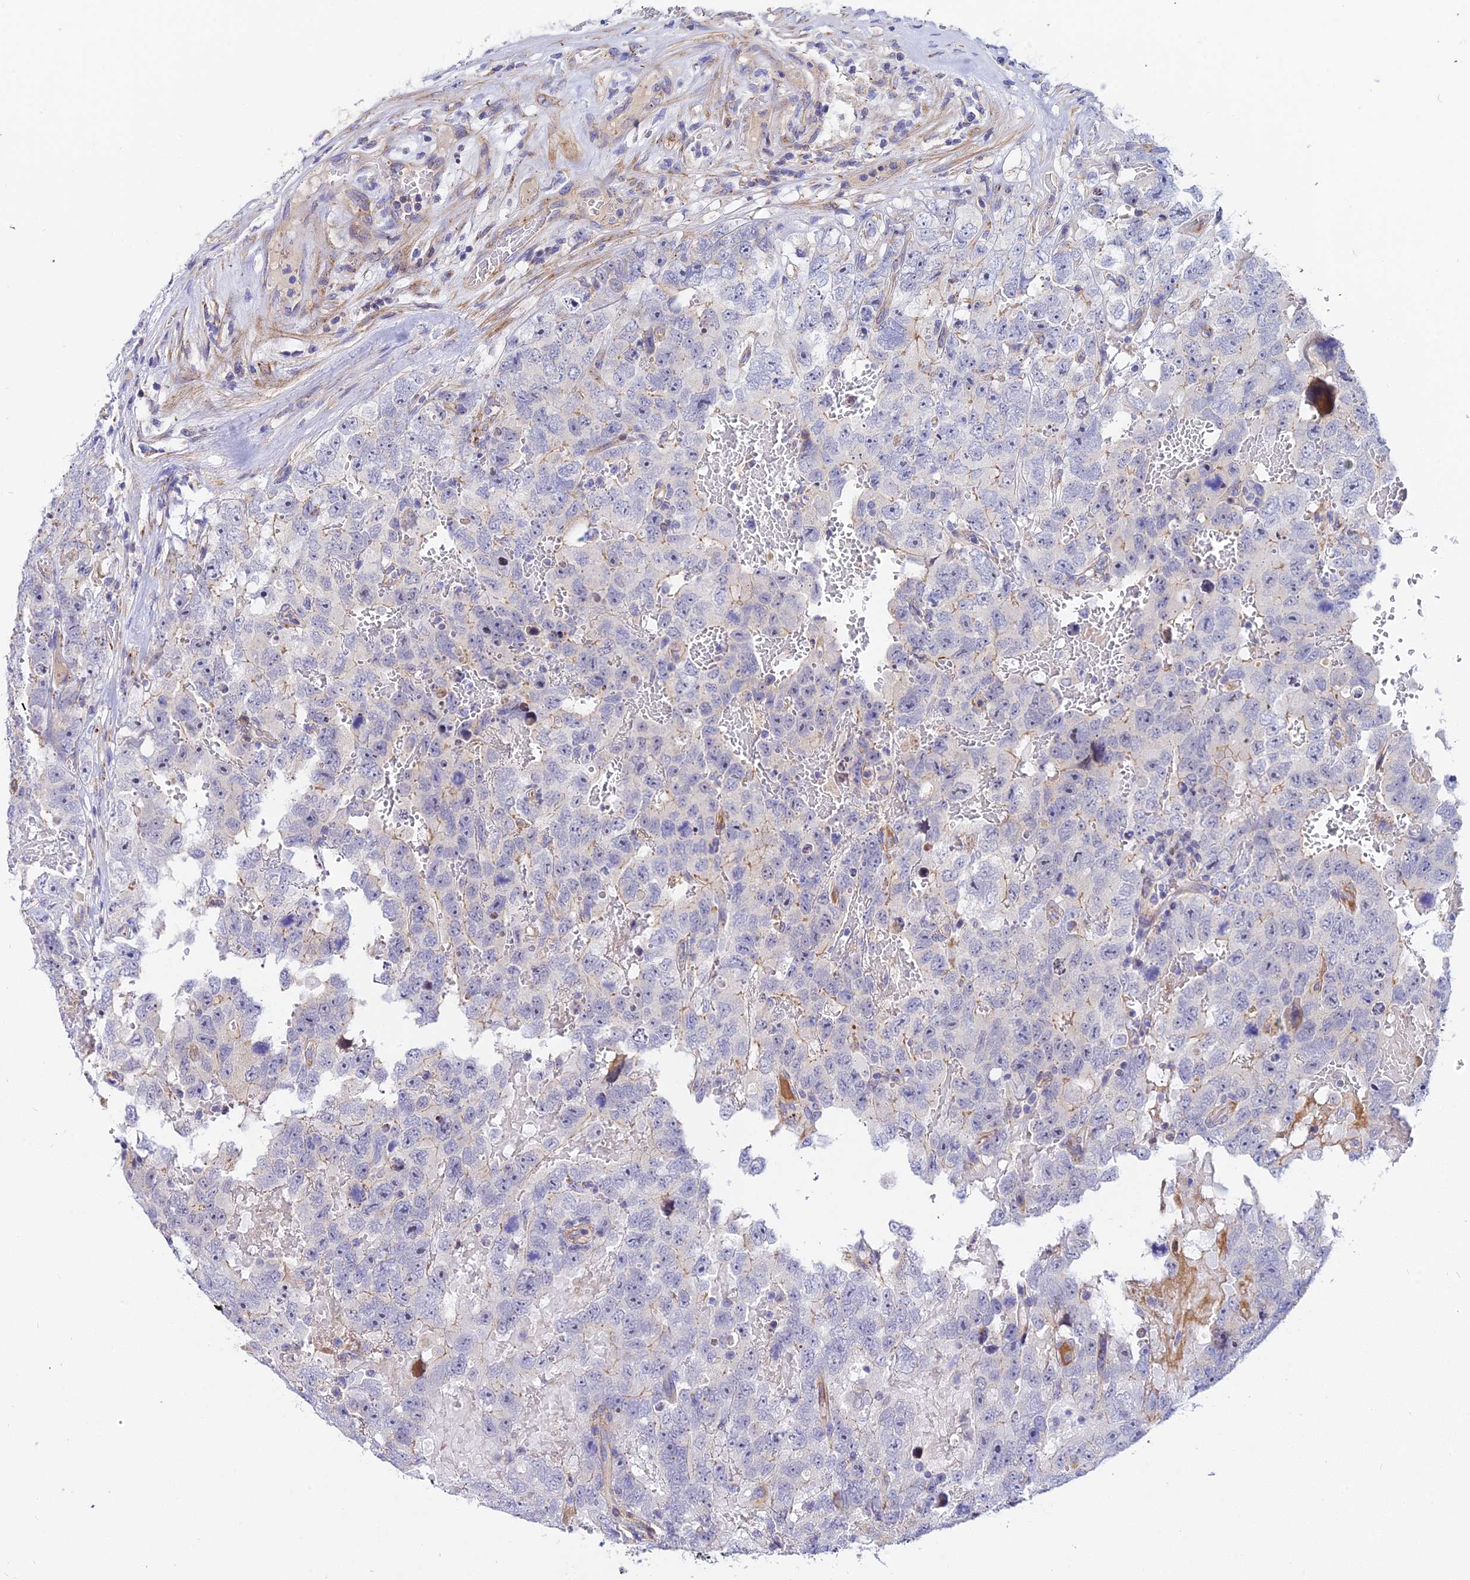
{"staining": {"intensity": "negative", "quantity": "none", "location": "none"}, "tissue": "testis cancer", "cell_type": "Tumor cells", "image_type": "cancer", "snomed": [{"axis": "morphology", "description": "Carcinoma, Embryonal, NOS"}, {"axis": "topography", "description": "Testis"}], "caption": "This histopathology image is of testis cancer stained with immunohistochemistry (IHC) to label a protein in brown with the nuclei are counter-stained blue. There is no expression in tumor cells.", "gene": "ACOT2", "patient": {"sex": "male", "age": 45}}